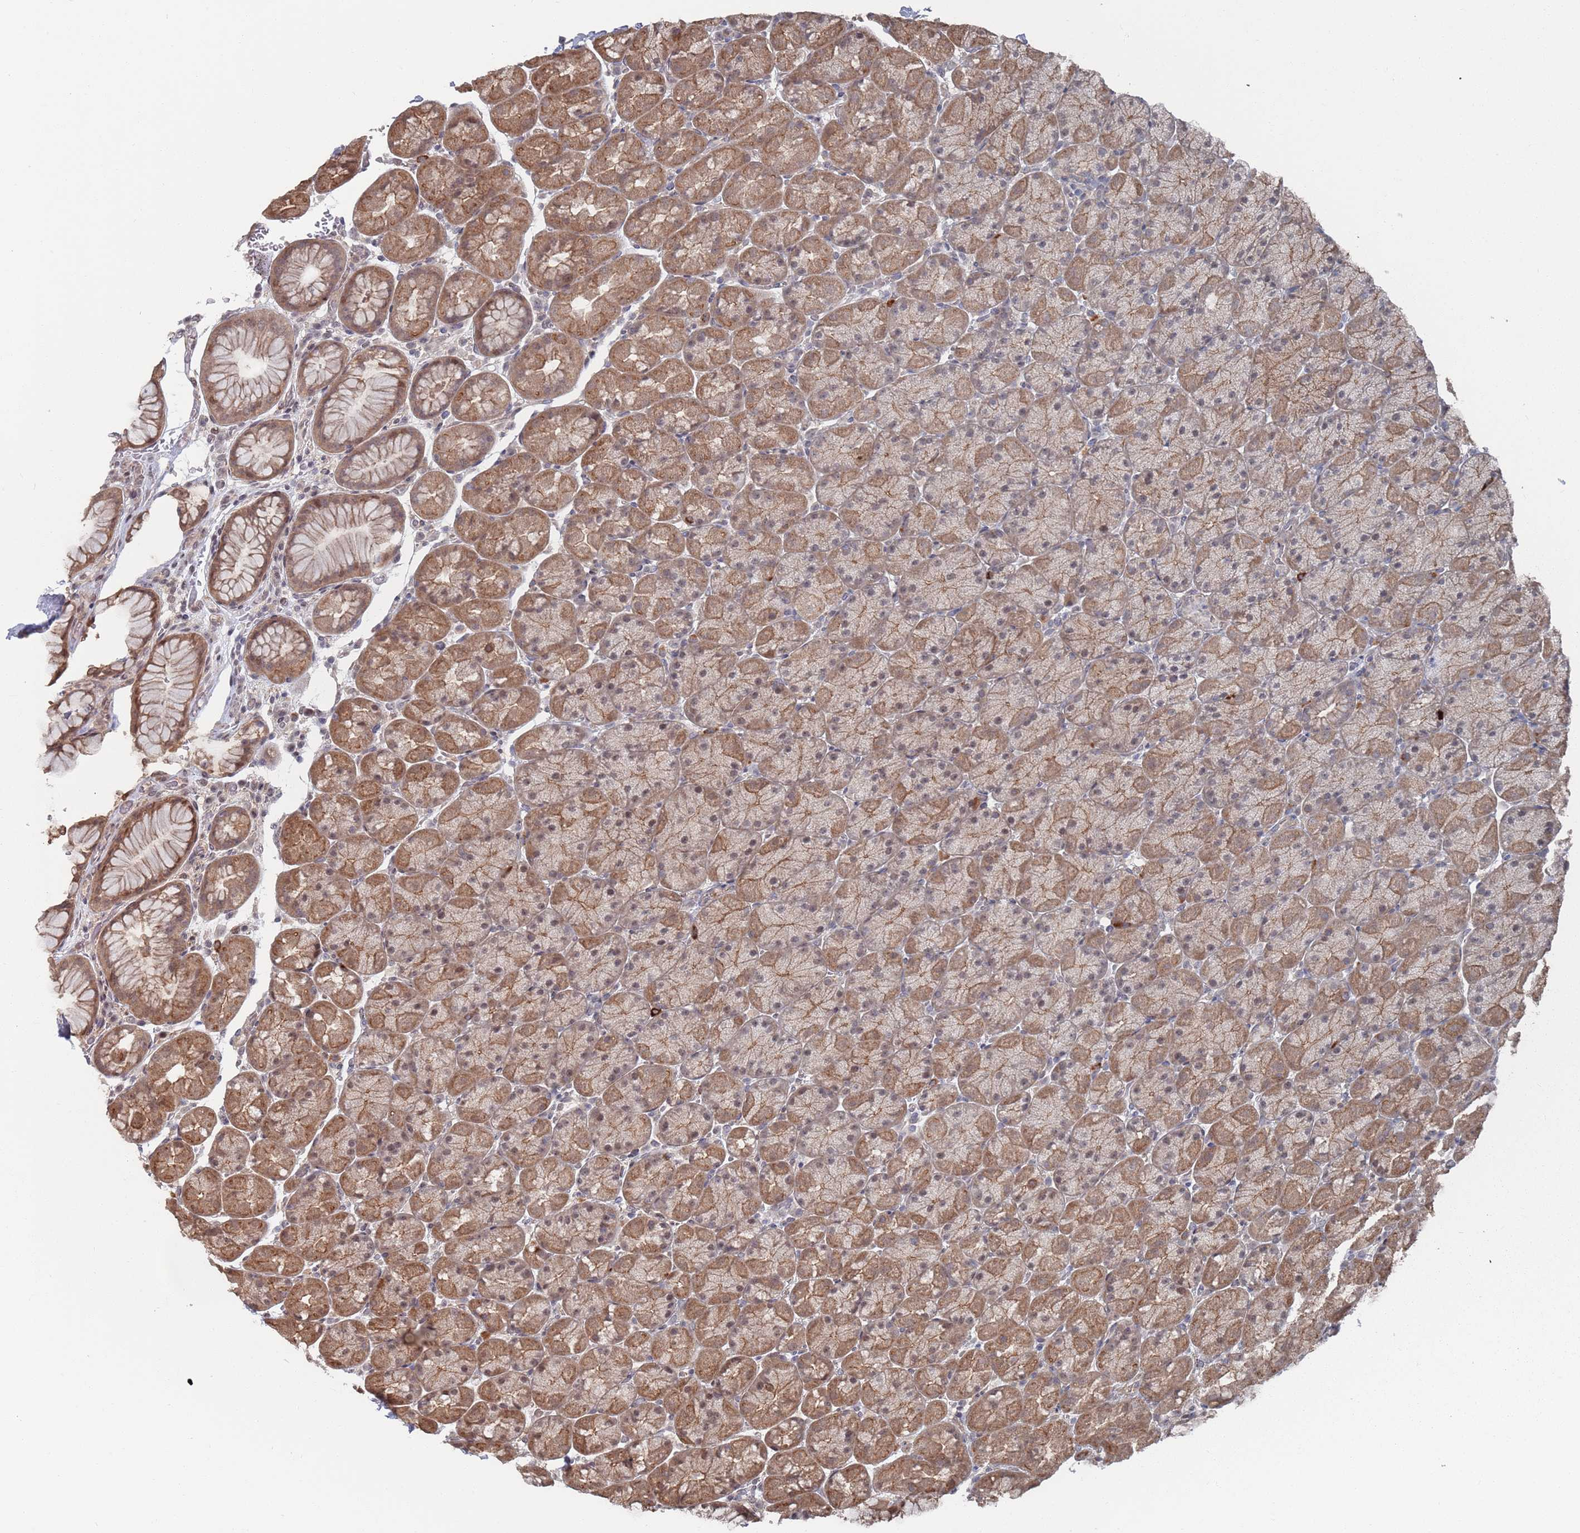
{"staining": {"intensity": "moderate", "quantity": ">75%", "location": "cytoplasmic/membranous,nuclear"}, "tissue": "stomach", "cell_type": "Glandular cells", "image_type": "normal", "snomed": [{"axis": "morphology", "description": "Normal tissue, NOS"}, {"axis": "topography", "description": "Stomach, upper"}, {"axis": "topography", "description": "Stomach, lower"}], "caption": "About >75% of glandular cells in benign stomach display moderate cytoplasmic/membranous,nuclear protein staining as visualized by brown immunohistochemical staining.", "gene": "DGKD", "patient": {"sex": "male", "age": 67}}